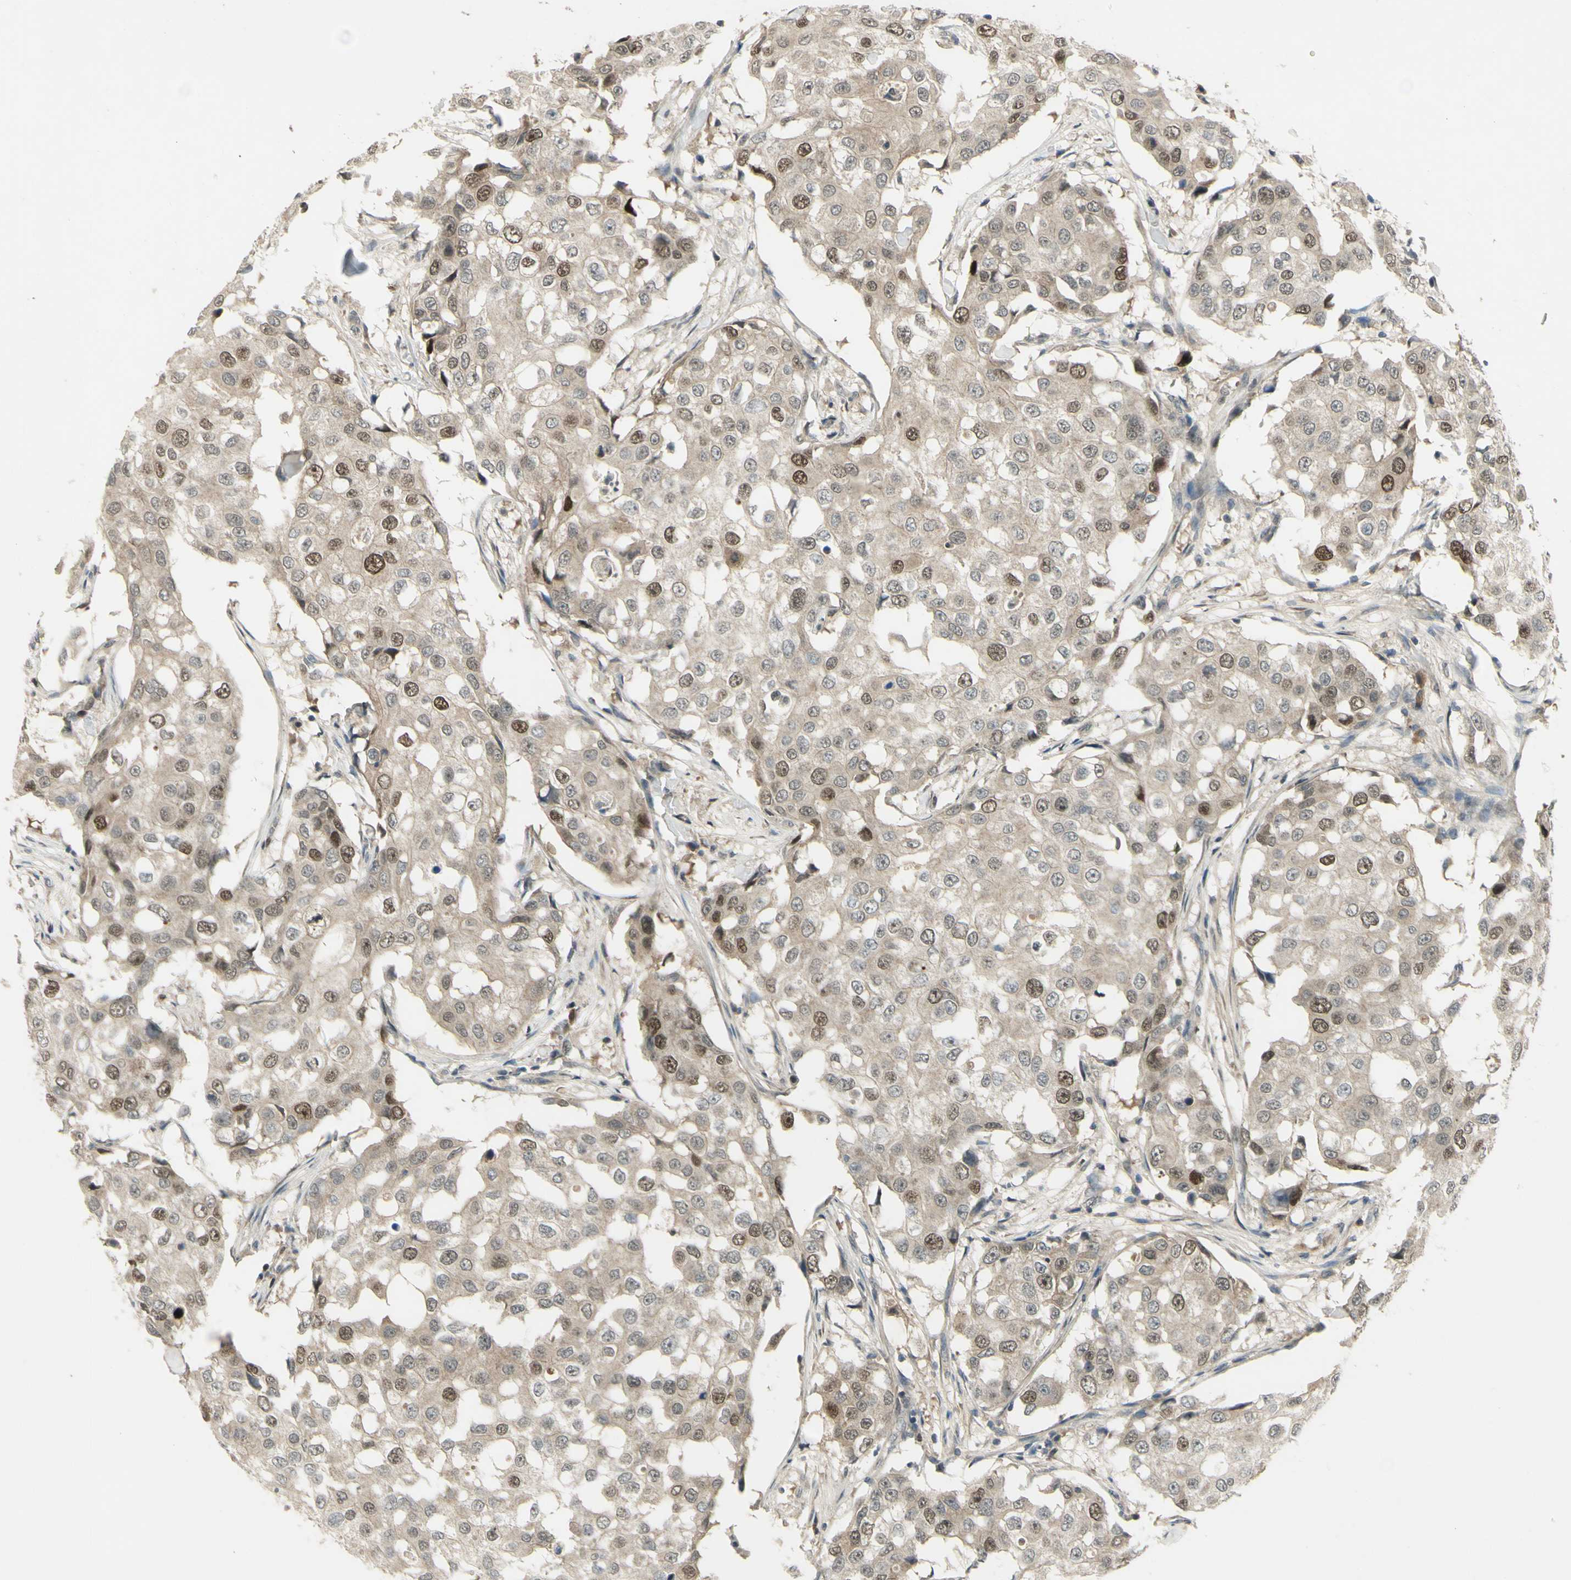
{"staining": {"intensity": "moderate", "quantity": "<25%", "location": "nuclear"}, "tissue": "breast cancer", "cell_type": "Tumor cells", "image_type": "cancer", "snomed": [{"axis": "morphology", "description": "Duct carcinoma"}, {"axis": "topography", "description": "Breast"}], "caption": "Protein analysis of breast cancer (infiltrating ductal carcinoma) tissue exhibits moderate nuclear positivity in approximately <25% of tumor cells.", "gene": "RAD18", "patient": {"sex": "female", "age": 27}}